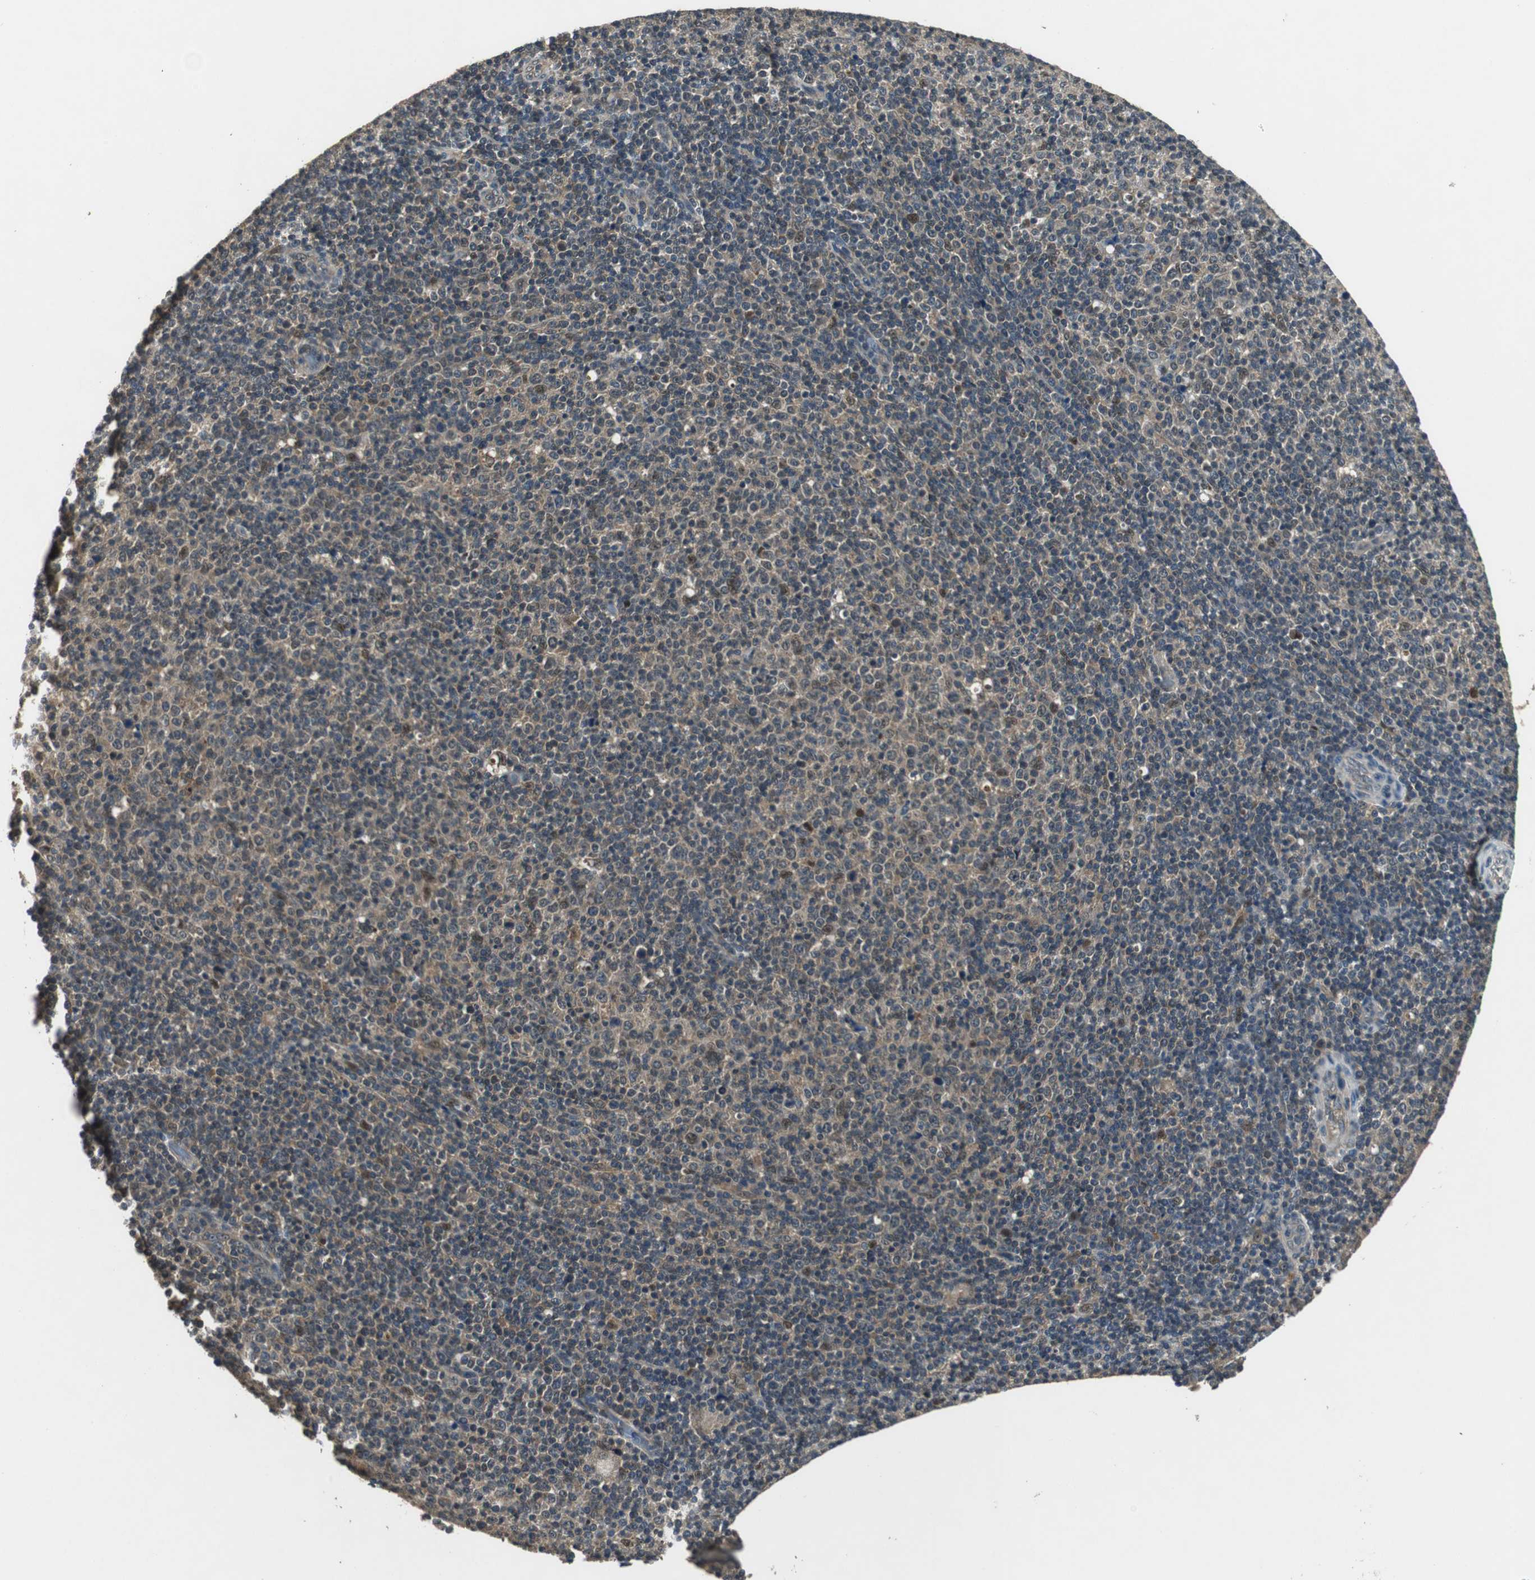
{"staining": {"intensity": "weak", "quantity": ">75%", "location": "cytoplasmic/membranous"}, "tissue": "lymphoma", "cell_type": "Tumor cells", "image_type": "cancer", "snomed": [{"axis": "morphology", "description": "Malignant lymphoma, non-Hodgkin's type, Low grade"}, {"axis": "topography", "description": "Lymph node"}], "caption": "IHC micrograph of neoplastic tissue: malignant lymphoma, non-Hodgkin's type (low-grade) stained using immunohistochemistry (IHC) reveals low levels of weak protein expression localized specifically in the cytoplasmic/membranous of tumor cells, appearing as a cytoplasmic/membranous brown color.", "gene": "PSMB4", "patient": {"sex": "male", "age": 70}}